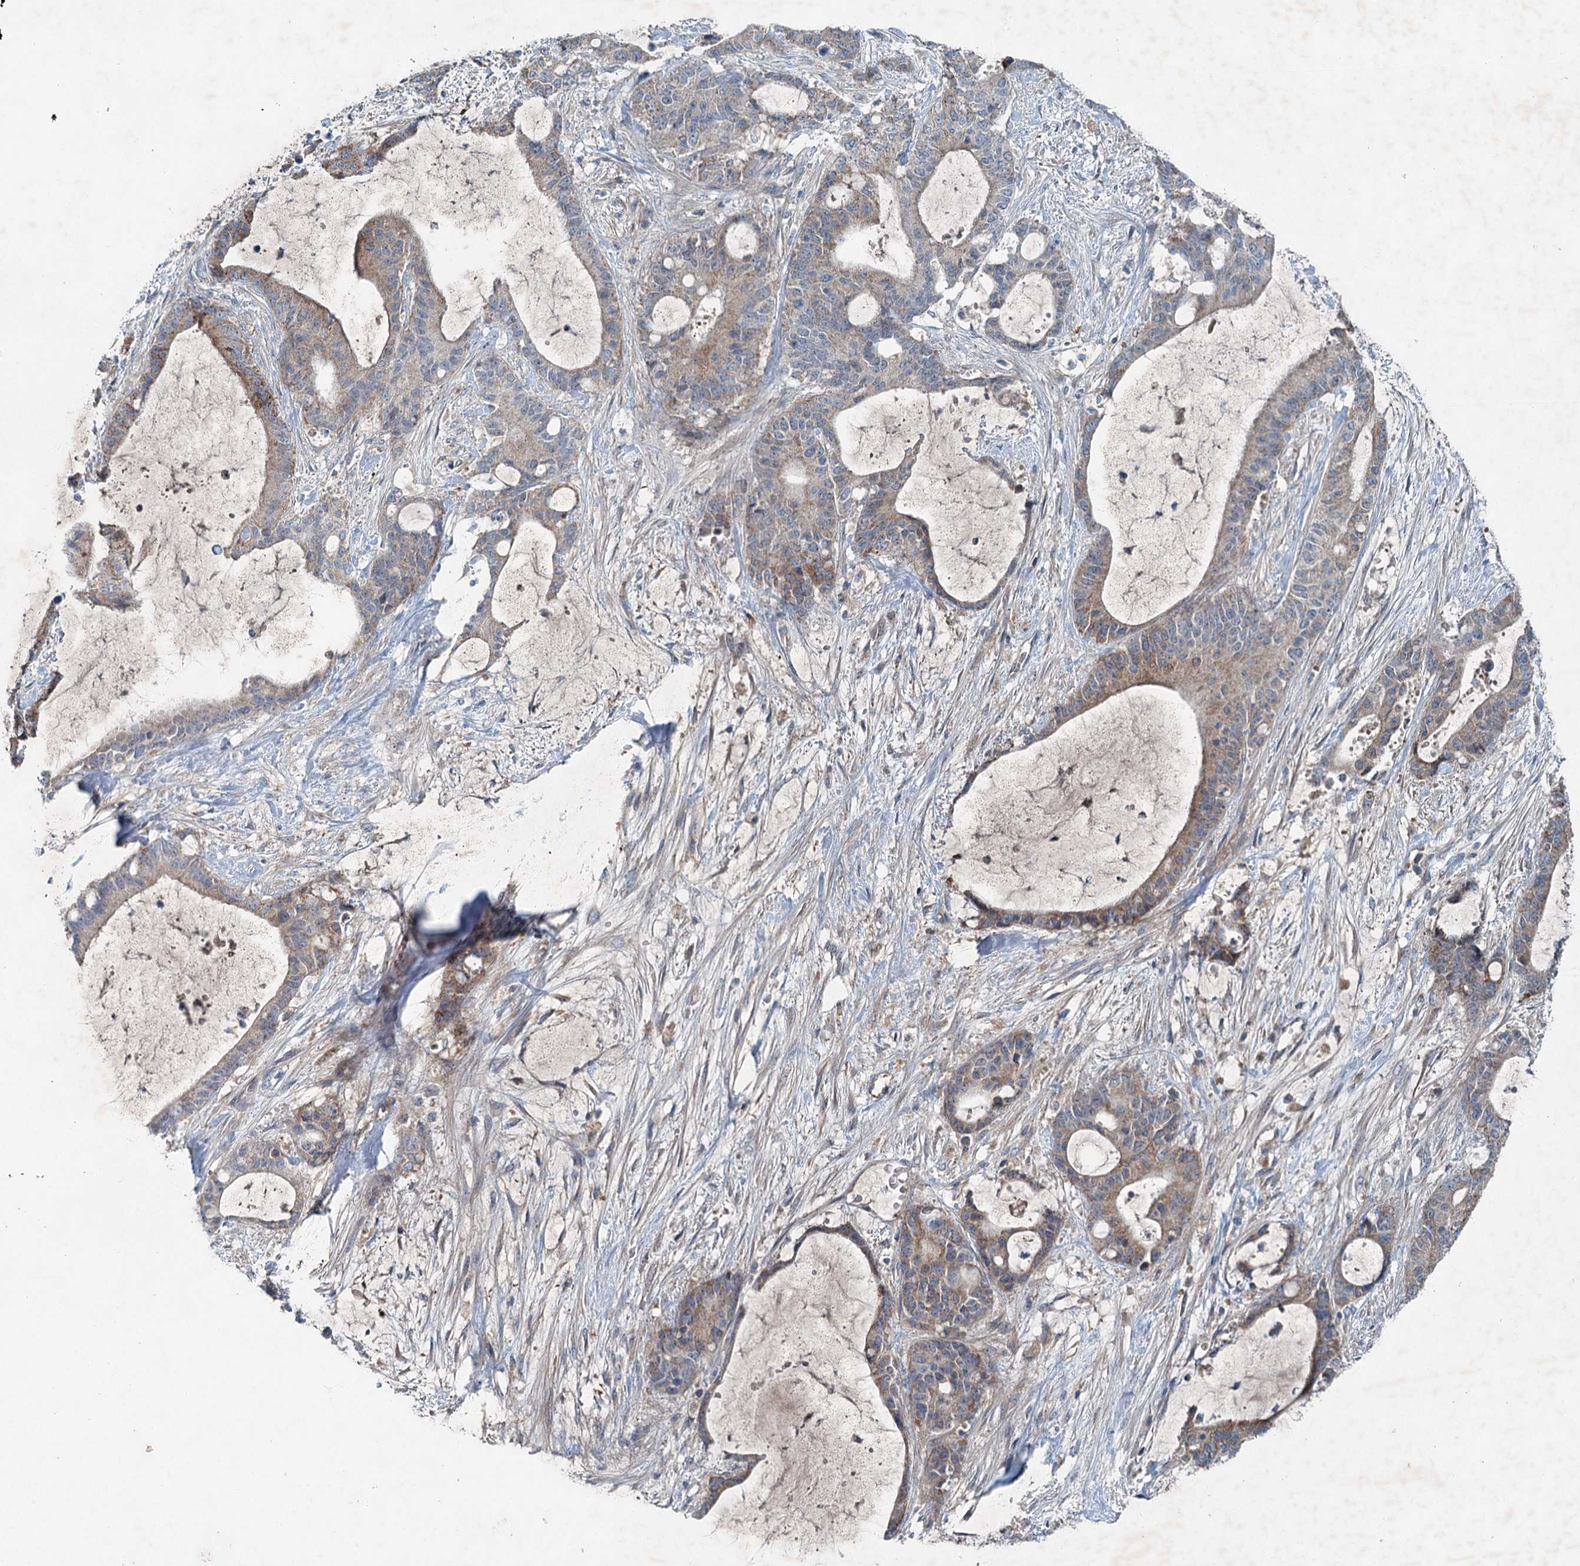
{"staining": {"intensity": "moderate", "quantity": "25%-75%", "location": "cytoplasmic/membranous"}, "tissue": "liver cancer", "cell_type": "Tumor cells", "image_type": "cancer", "snomed": [{"axis": "morphology", "description": "Normal tissue, NOS"}, {"axis": "morphology", "description": "Cholangiocarcinoma"}, {"axis": "topography", "description": "Liver"}, {"axis": "topography", "description": "Peripheral nerve tissue"}], "caption": "Moderate cytoplasmic/membranous protein staining is identified in approximately 25%-75% of tumor cells in liver cholangiocarcinoma.", "gene": "CHCHD5", "patient": {"sex": "female", "age": 73}}